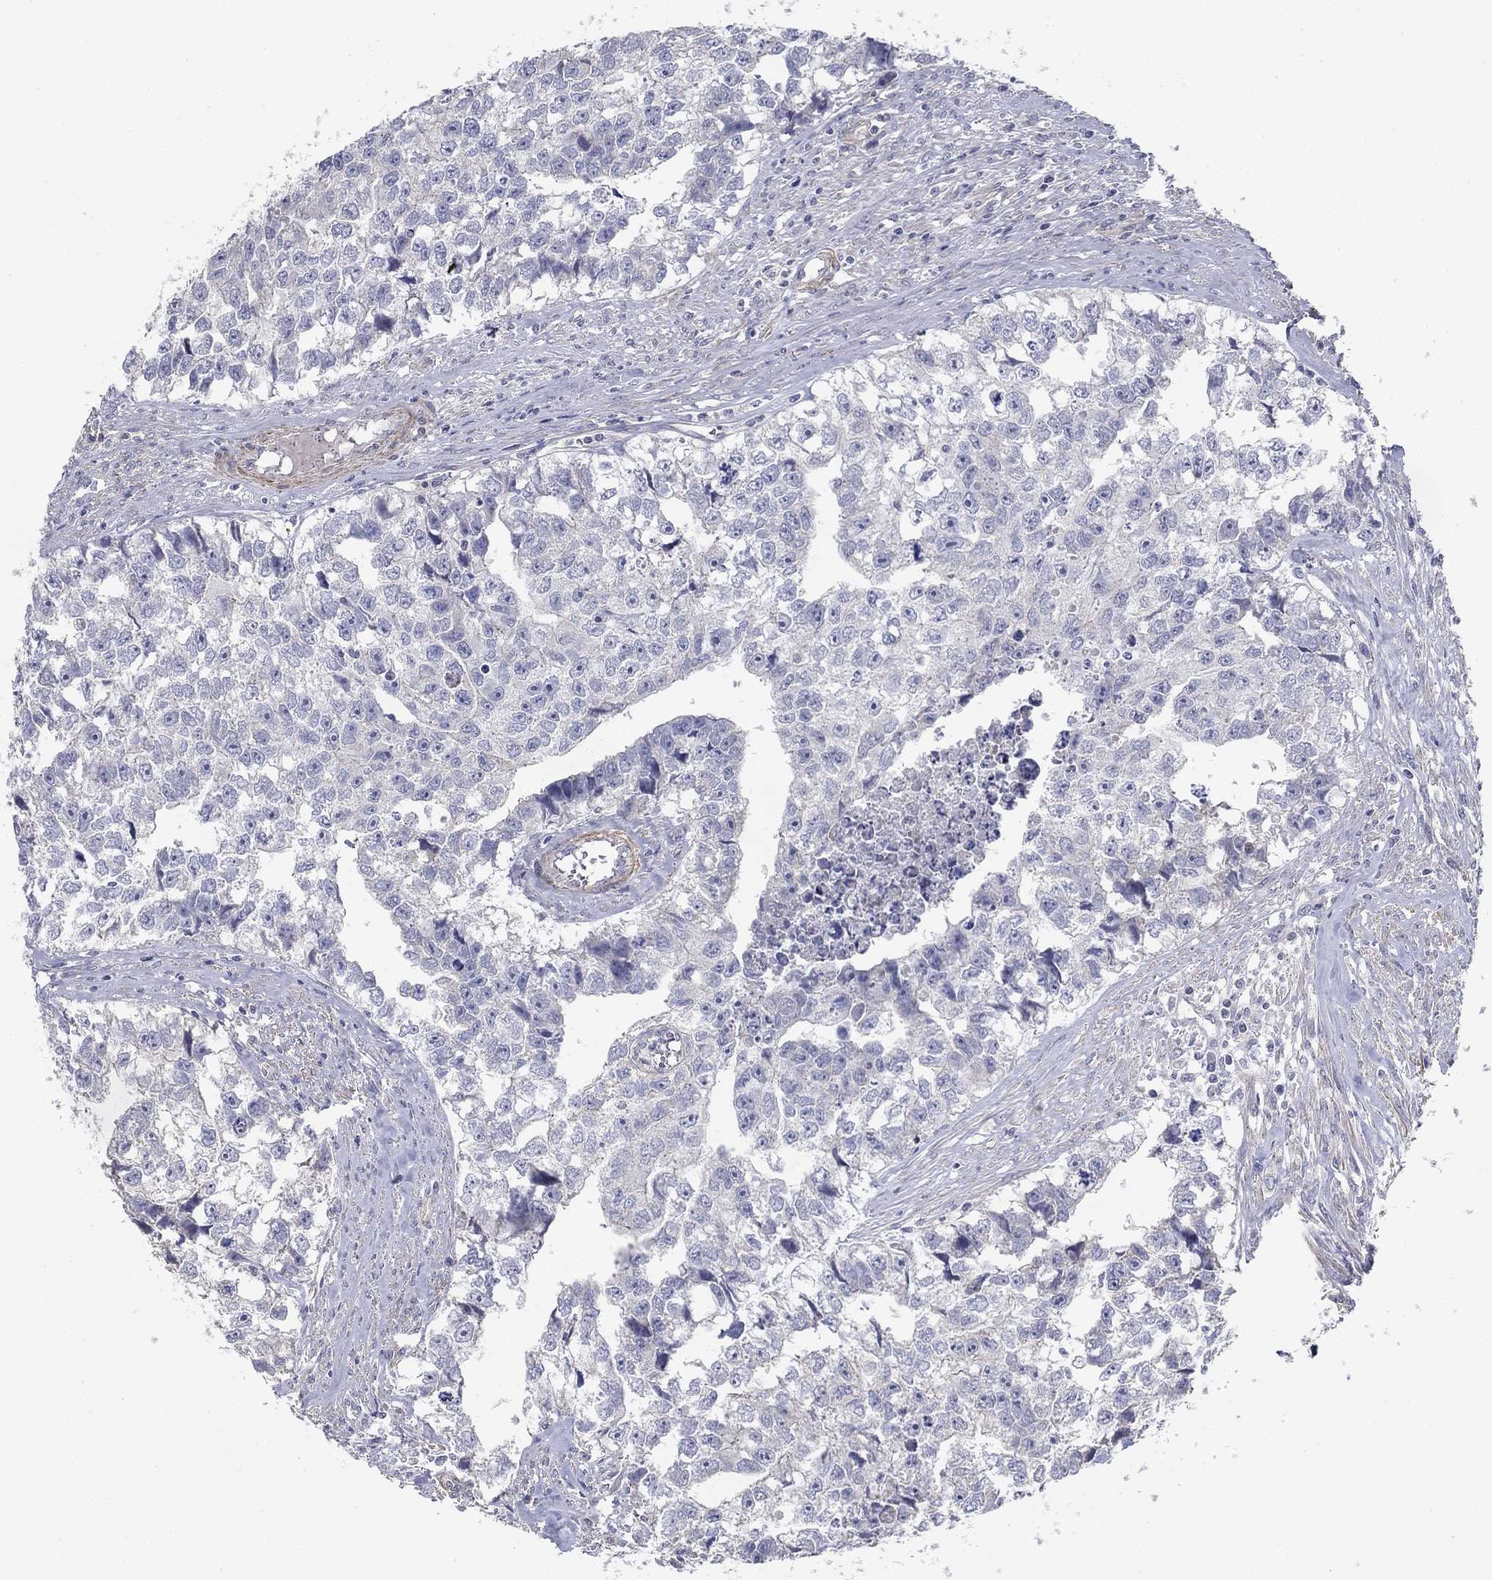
{"staining": {"intensity": "negative", "quantity": "none", "location": "none"}, "tissue": "testis cancer", "cell_type": "Tumor cells", "image_type": "cancer", "snomed": [{"axis": "morphology", "description": "Carcinoma, Embryonal, NOS"}, {"axis": "morphology", "description": "Teratoma, malignant, NOS"}, {"axis": "topography", "description": "Testis"}], "caption": "This histopathology image is of embryonal carcinoma (testis) stained with immunohistochemistry (IHC) to label a protein in brown with the nuclei are counter-stained blue. There is no positivity in tumor cells.", "gene": "GRK7", "patient": {"sex": "male", "age": 44}}